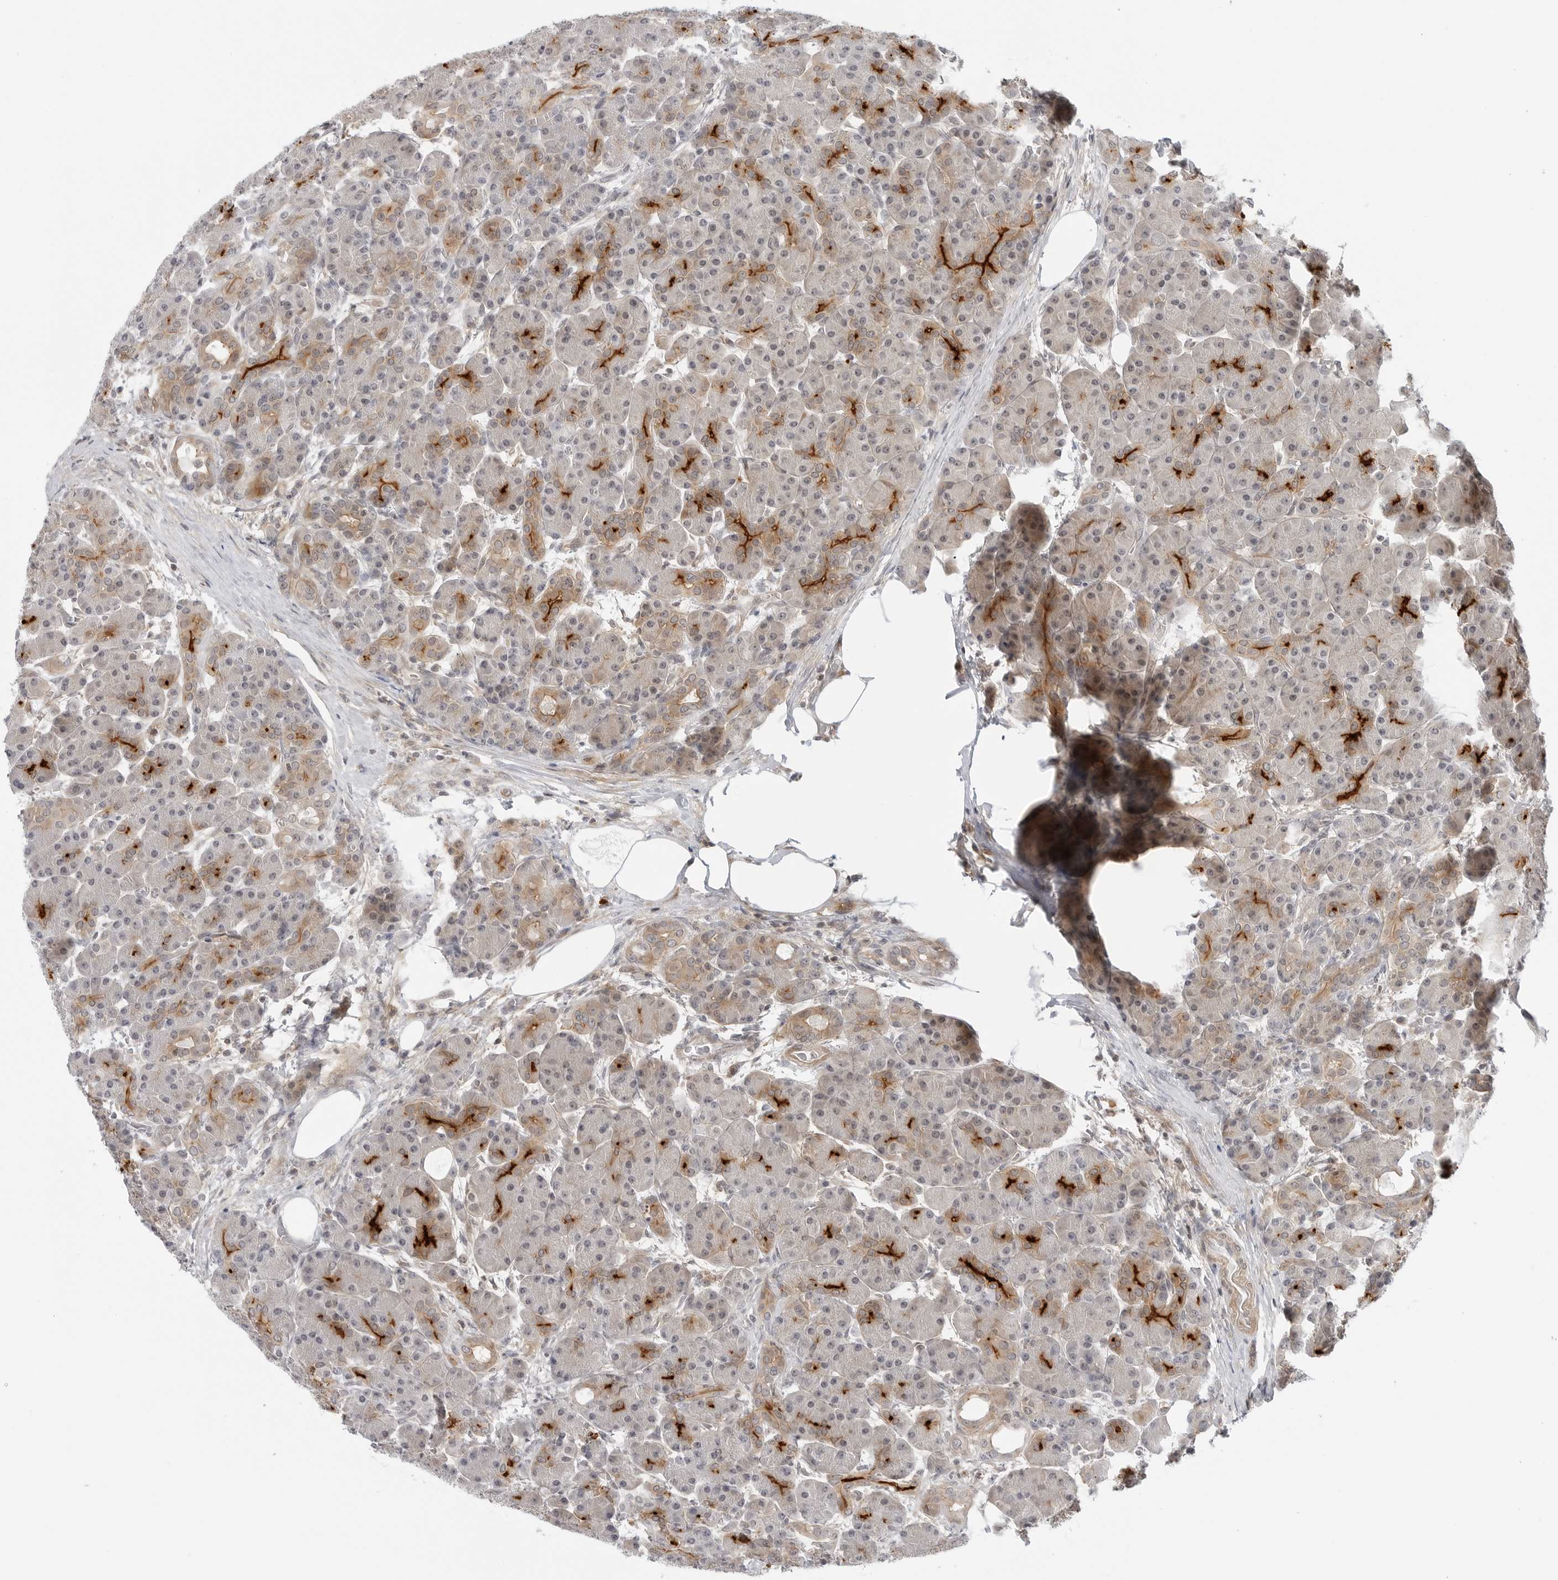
{"staining": {"intensity": "strong", "quantity": "25%-75%", "location": "cytoplasmic/membranous"}, "tissue": "pancreas", "cell_type": "Exocrine glandular cells", "image_type": "normal", "snomed": [{"axis": "morphology", "description": "Normal tissue, NOS"}, {"axis": "topography", "description": "Pancreas"}], "caption": "Immunohistochemical staining of unremarkable pancreas demonstrates high levels of strong cytoplasmic/membranous expression in about 25%-75% of exocrine glandular cells. (DAB (3,3'-diaminobenzidine) IHC with brightfield microscopy, high magnification).", "gene": "STXBP3", "patient": {"sex": "male", "age": 63}}